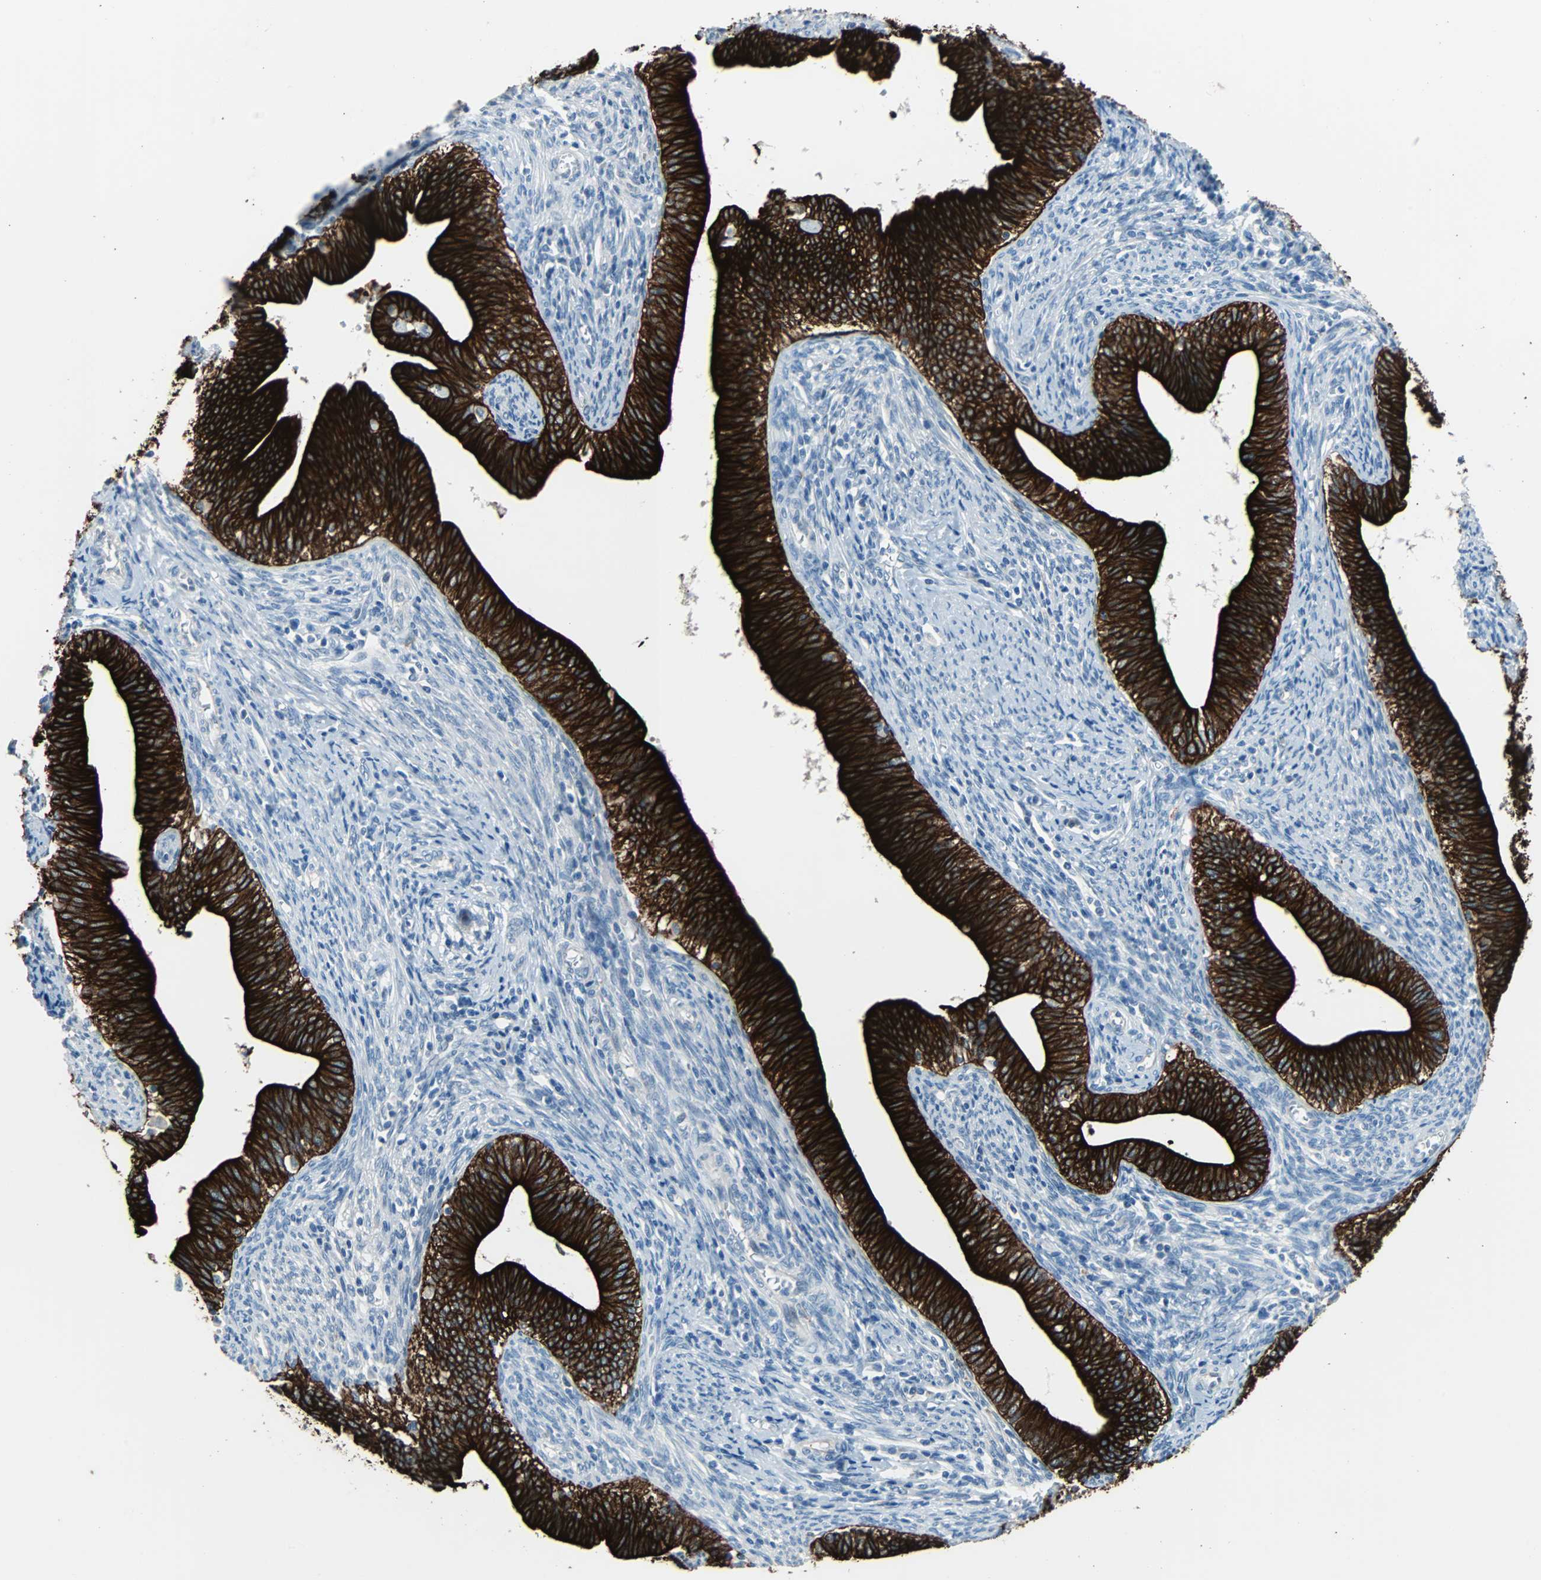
{"staining": {"intensity": "strong", "quantity": ">75%", "location": "cytoplasmic/membranous"}, "tissue": "cervical cancer", "cell_type": "Tumor cells", "image_type": "cancer", "snomed": [{"axis": "morphology", "description": "Adenocarcinoma, NOS"}, {"axis": "topography", "description": "Cervix"}], "caption": "Cervical adenocarcinoma stained with a brown dye exhibits strong cytoplasmic/membranous positive expression in about >75% of tumor cells.", "gene": "KRT7", "patient": {"sex": "female", "age": 44}}